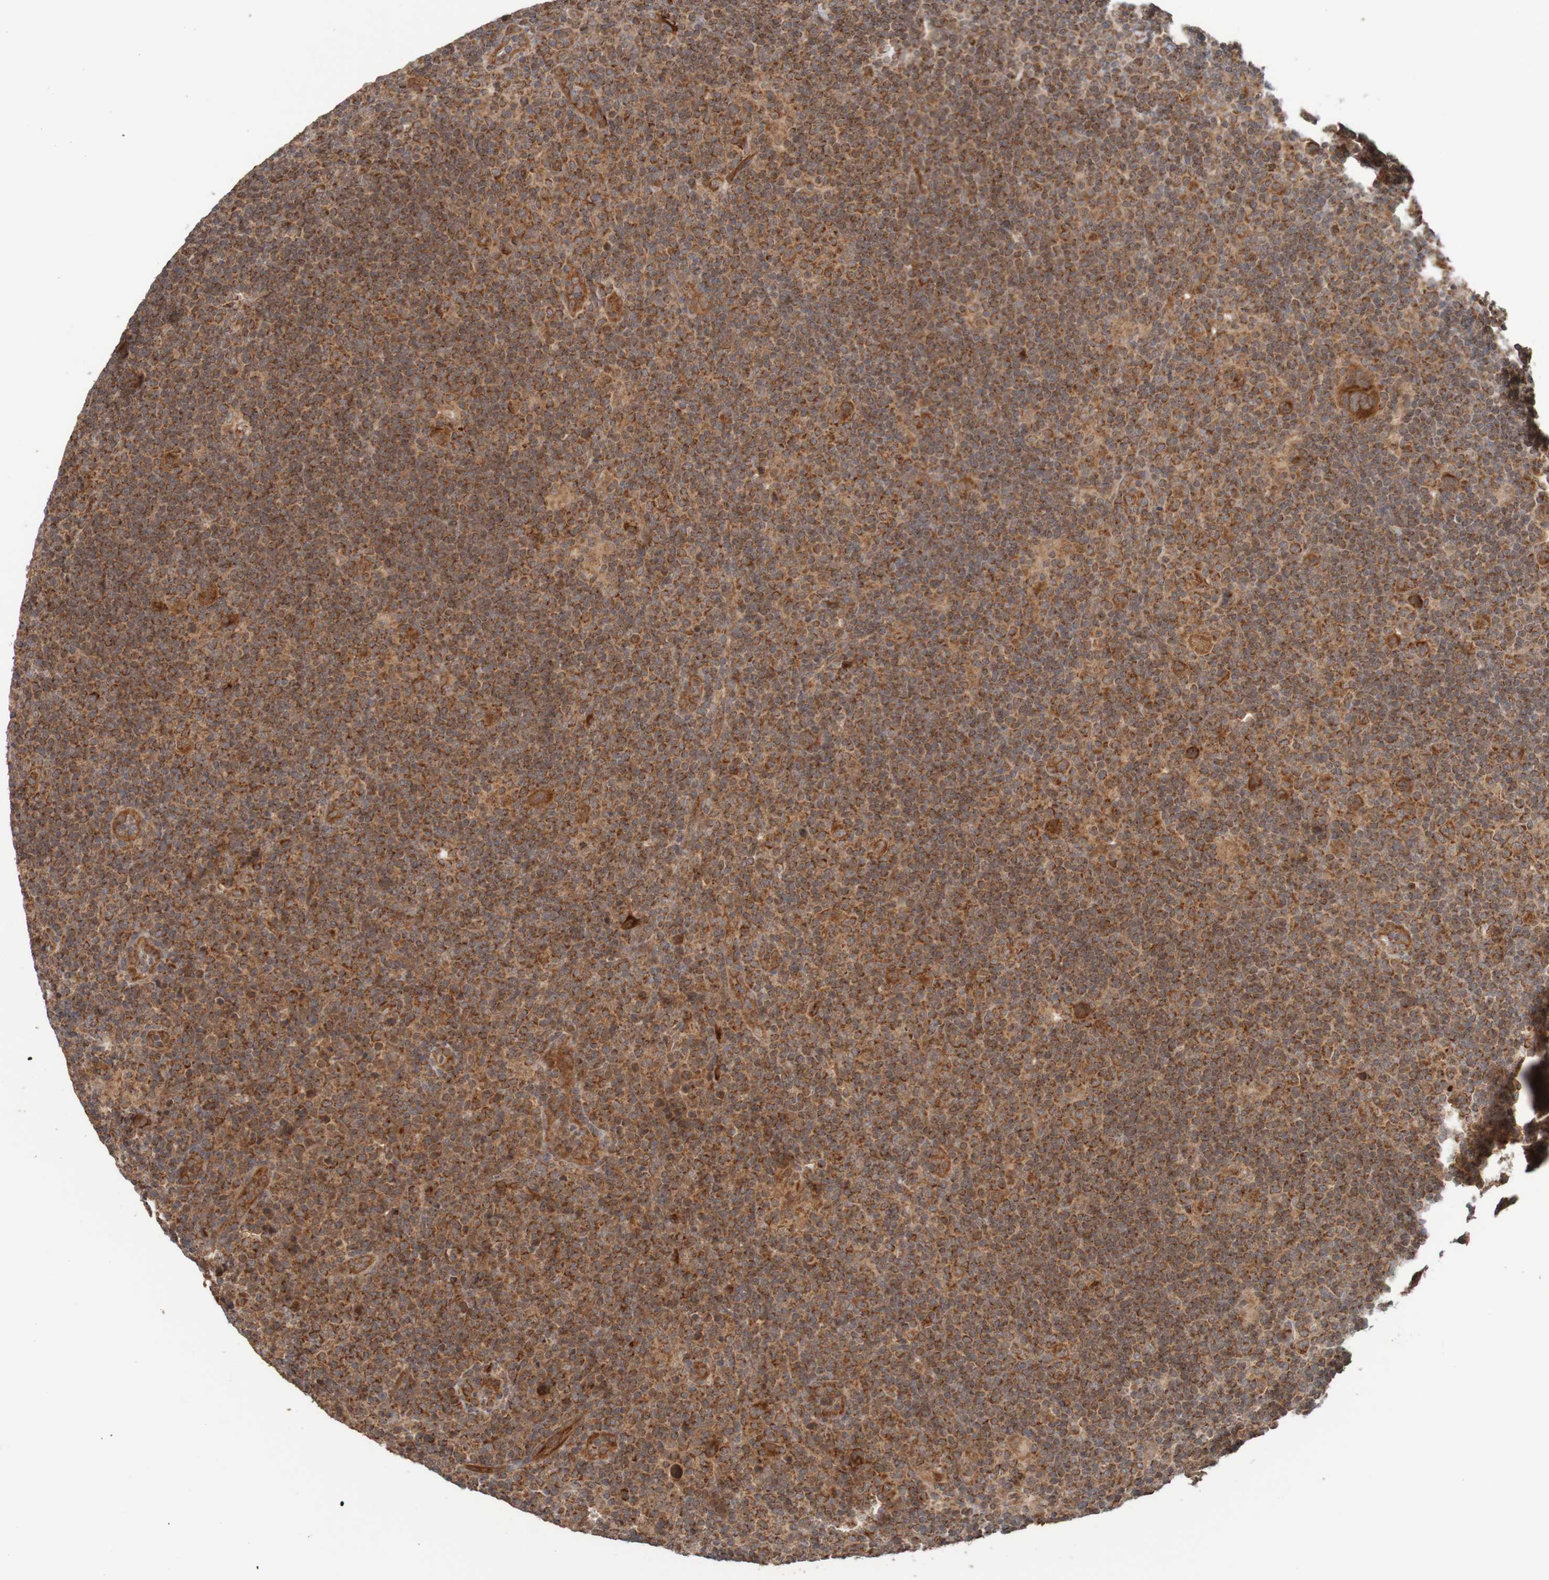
{"staining": {"intensity": "strong", "quantity": ">75%", "location": "cytoplasmic/membranous"}, "tissue": "lymphoma", "cell_type": "Tumor cells", "image_type": "cancer", "snomed": [{"axis": "morphology", "description": "Hodgkin's disease, NOS"}, {"axis": "topography", "description": "Lymph node"}], "caption": "Protein expression analysis of human Hodgkin's disease reveals strong cytoplasmic/membranous positivity in approximately >75% of tumor cells.", "gene": "MRPL52", "patient": {"sex": "female", "age": 57}}